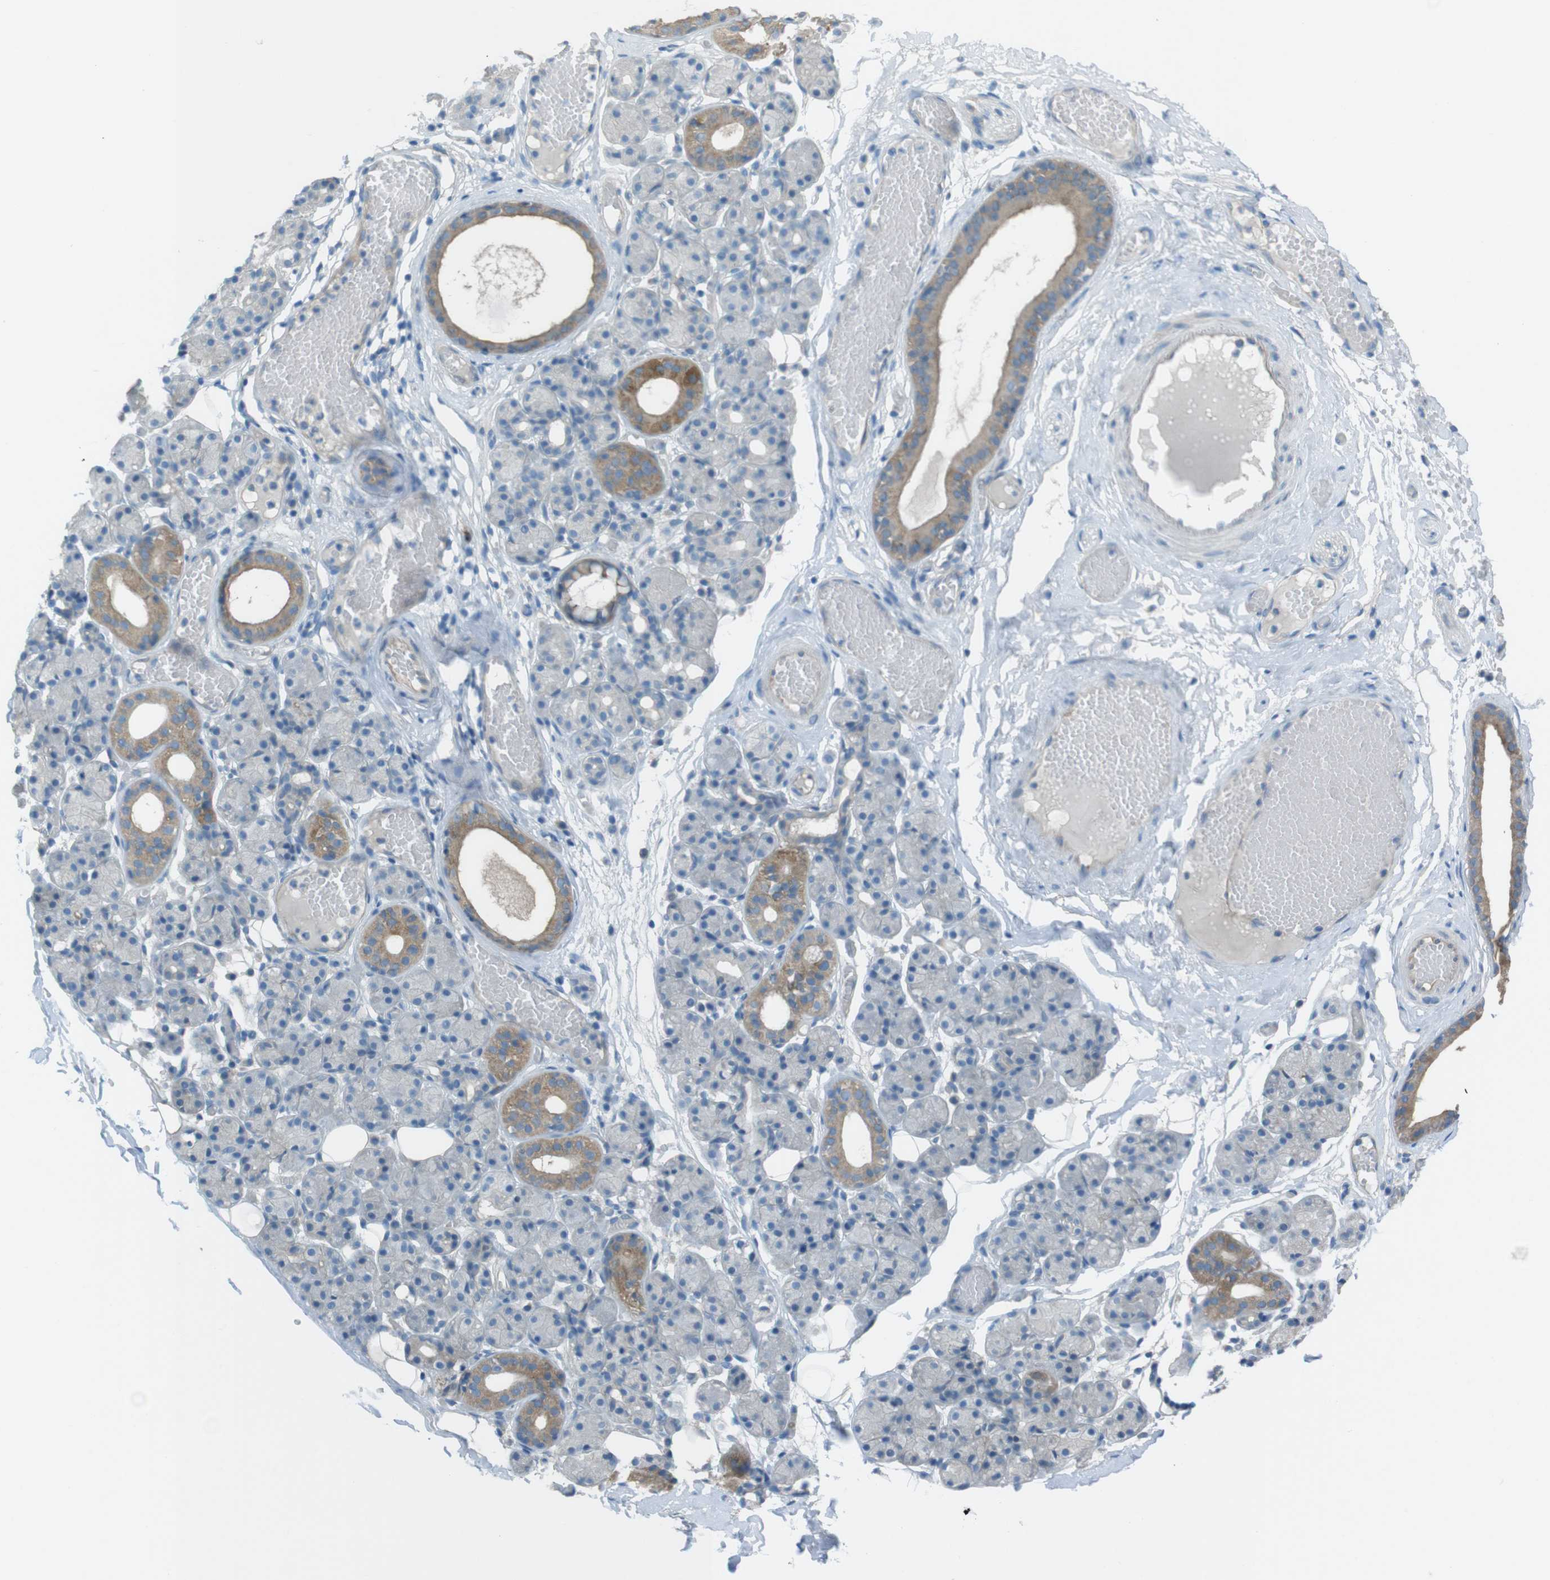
{"staining": {"intensity": "moderate", "quantity": "<25%", "location": "cytoplasmic/membranous"}, "tissue": "salivary gland", "cell_type": "Glandular cells", "image_type": "normal", "snomed": [{"axis": "morphology", "description": "Normal tissue, NOS"}, {"axis": "topography", "description": "Salivary gland"}], "caption": "Immunohistochemistry (IHC) photomicrograph of benign salivary gland: human salivary gland stained using immunohistochemistry (IHC) shows low levels of moderate protein expression localized specifically in the cytoplasmic/membranous of glandular cells, appearing as a cytoplasmic/membranous brown color.", "gene": "TMEM41B", "patient": {"sex": "male", "age": 63}}